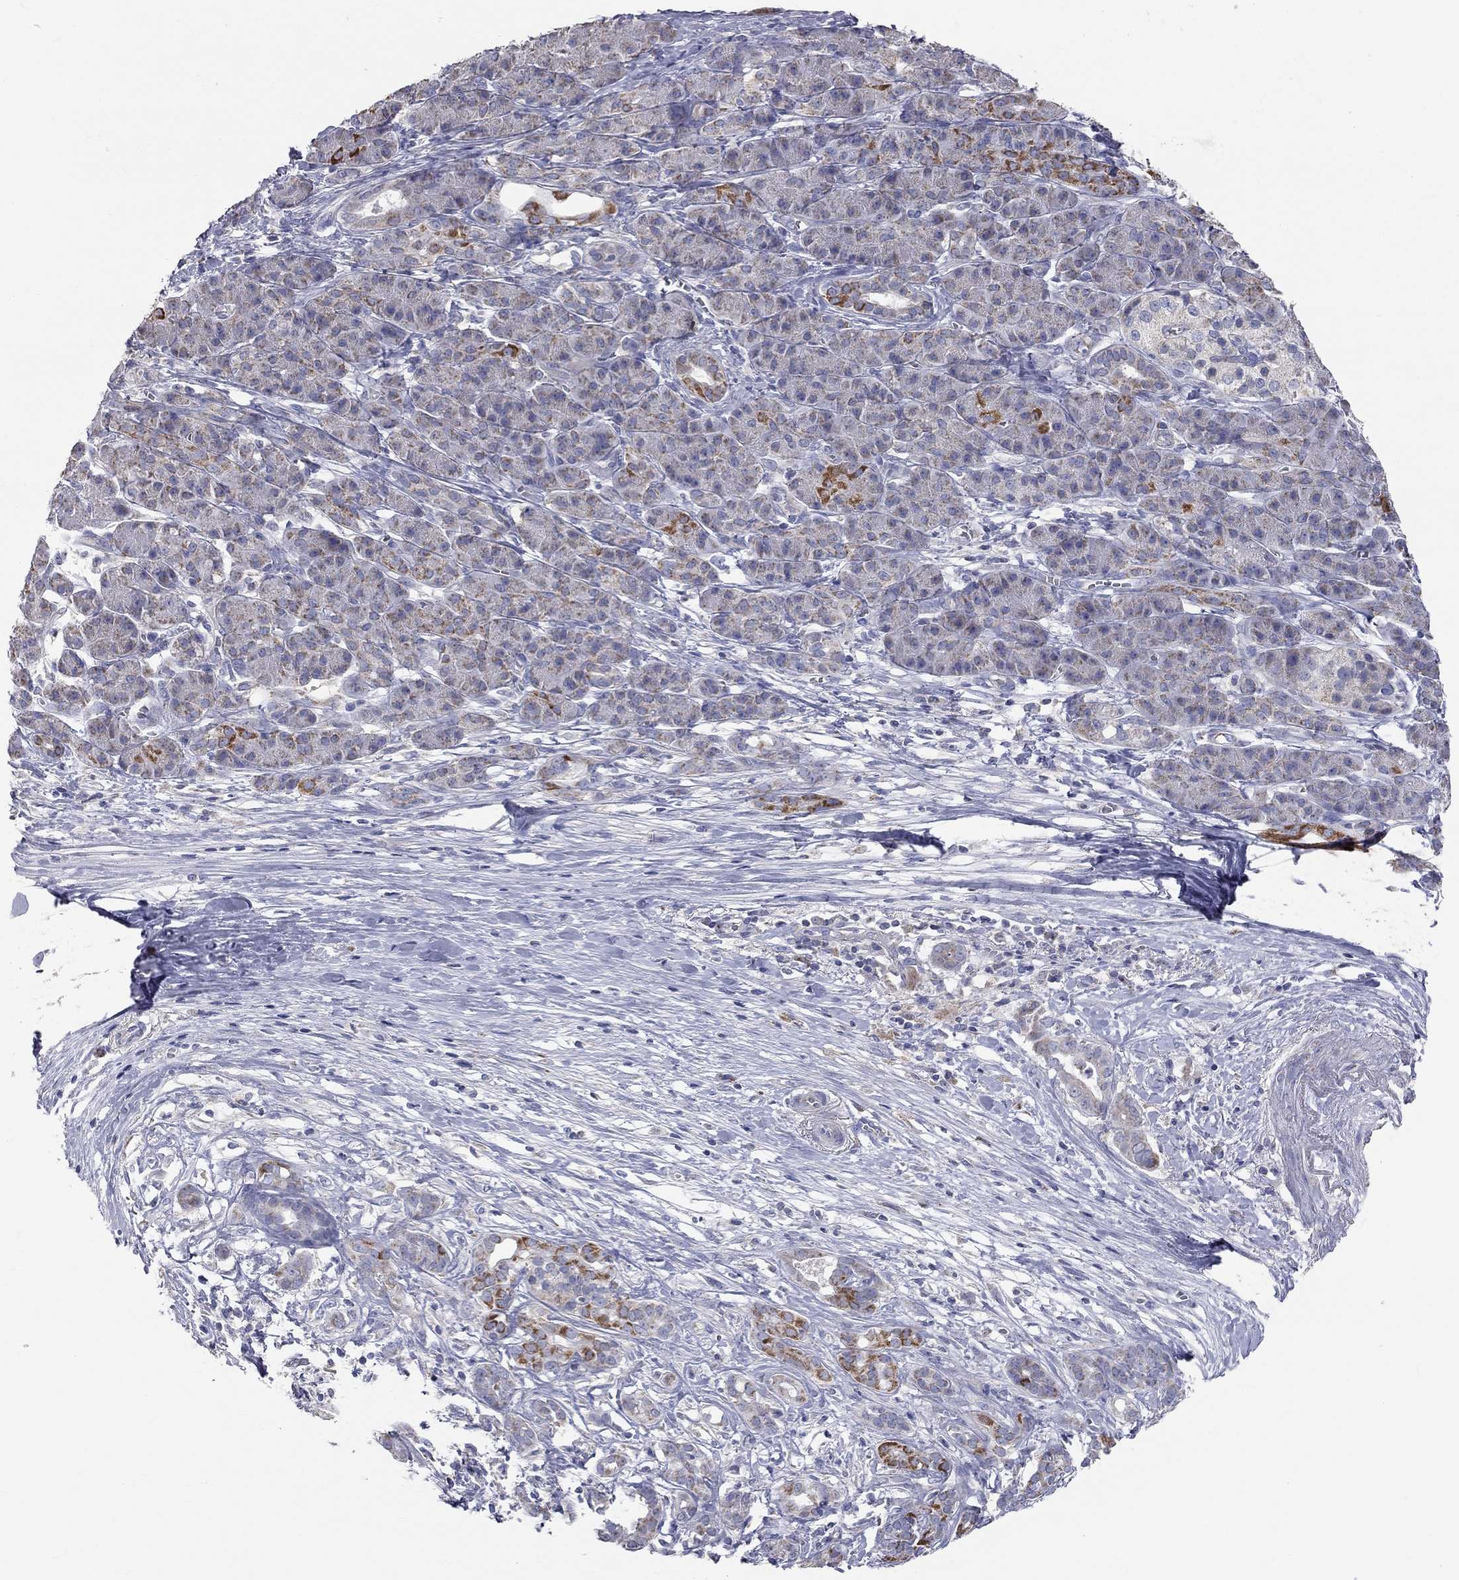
{"staining": {"intensity": "strong", "quantity": "<25%", "location": "cytoplasmic/membranous"}, "tissue": "pancreatic cancer", "cell_type": "Tumor cells", "image_type": "cancer", "snomed": [{"axis": "morphology", "description": "Adenocarcinoma, NOS"}, {"axis": "topography", "description": "Pancreas"}], "caption": "DAB (3,3'-diaminobenzidine) immunohistochemical staining of adenocarcinoma (pancreatic) demonstrates strong cytoplasmic/membranous protein staining in about <25% of tumor cells. (Brightfield microscopy of DAB IHC at high magnification).", "gene": "CFAP161", "patient": {"sex": "male", "age": 61}}